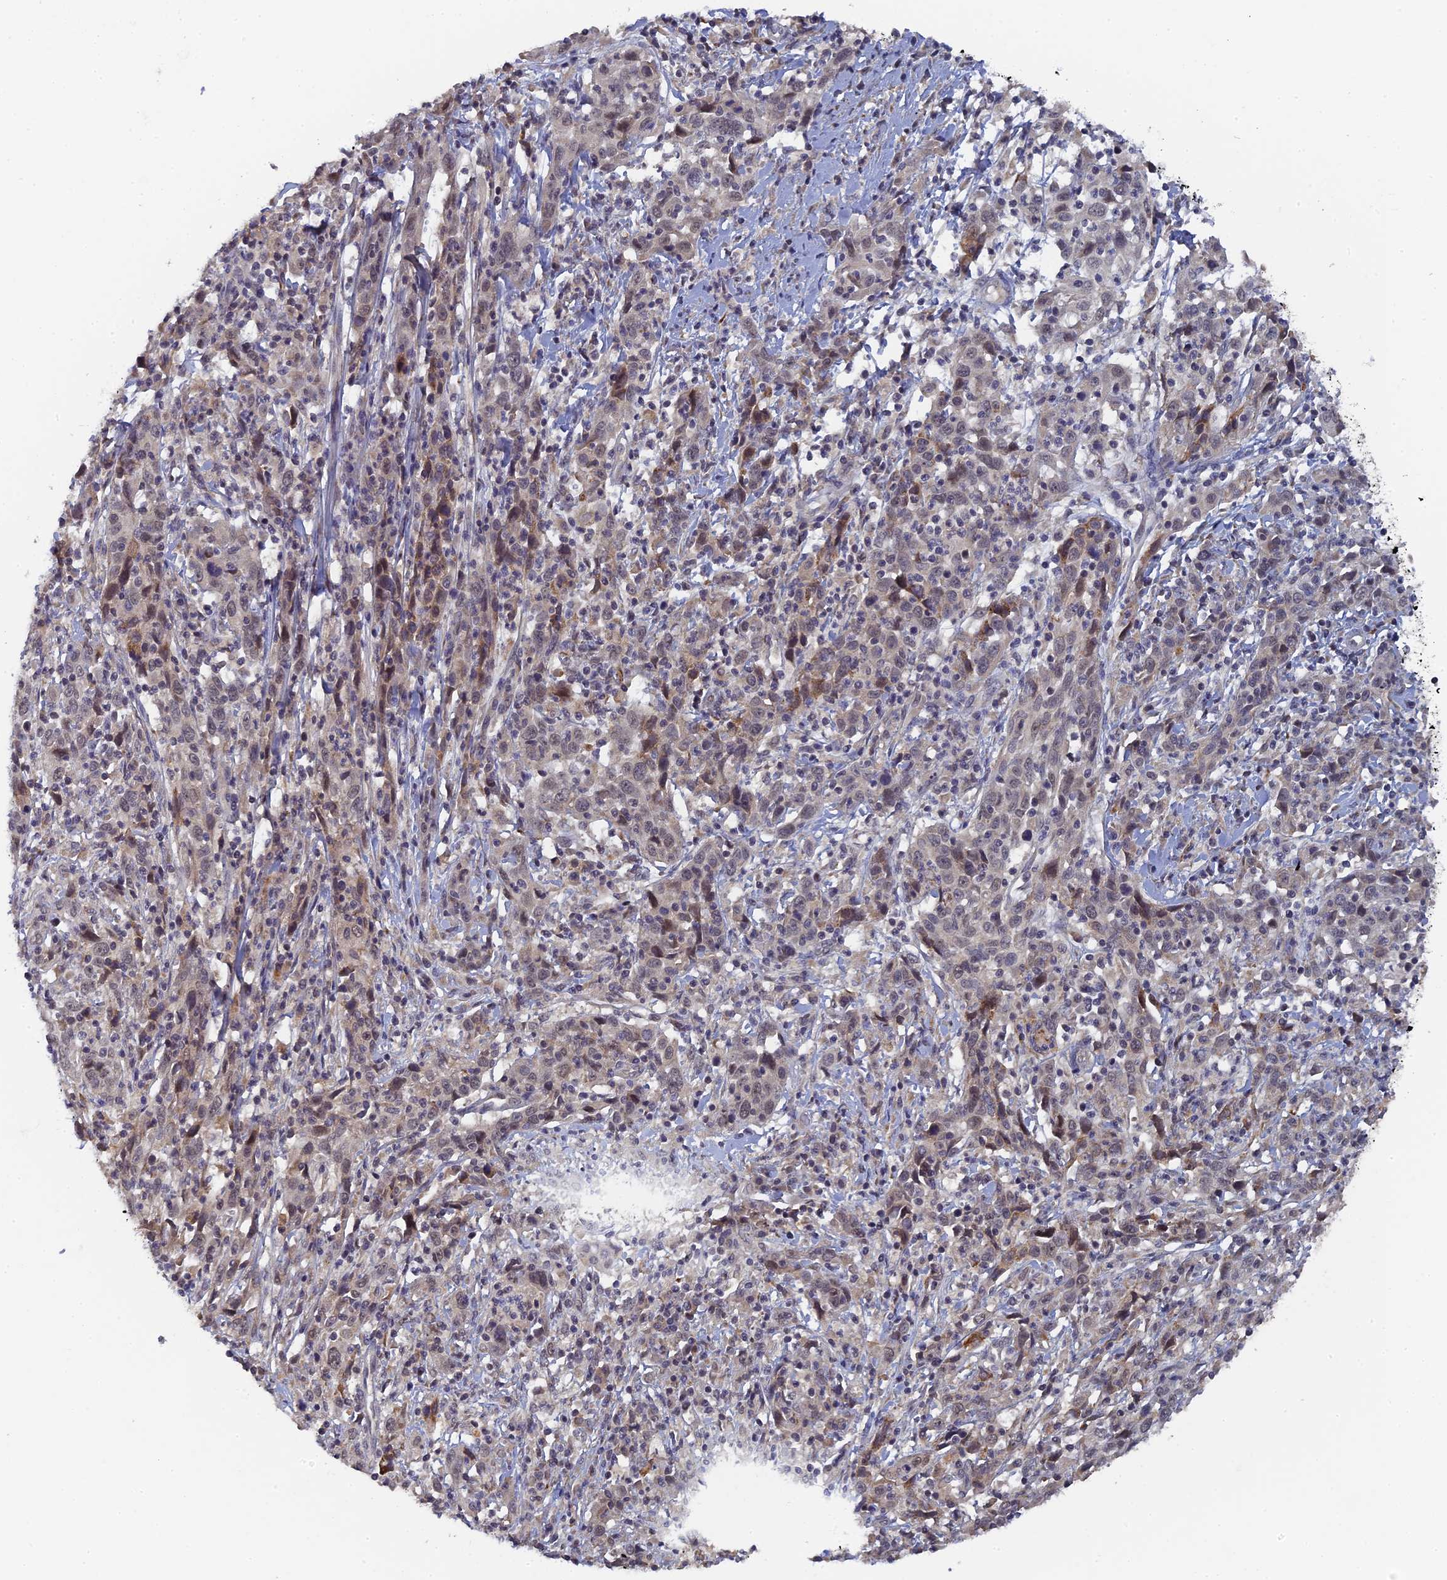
{"staining": {"intensity": "moderate", "quantity": "<25%", "location": "cytoplasmic/membranous"}, "tissue": "cervical cancer", "cell_type": "Tumor cells", "image_type": "cancer", "snomed": [{"axis": "morphology", "description": "Squamous cell carcinoma, NOS"}, {"axis": "topography", "description": "Cervix"}], "caption": "Cervical cancer stained with a protein marker demonstrates moderate staining in tumor cells.", "gene": "MIGA2", "patient": {"sex": "female", "age": 46}}